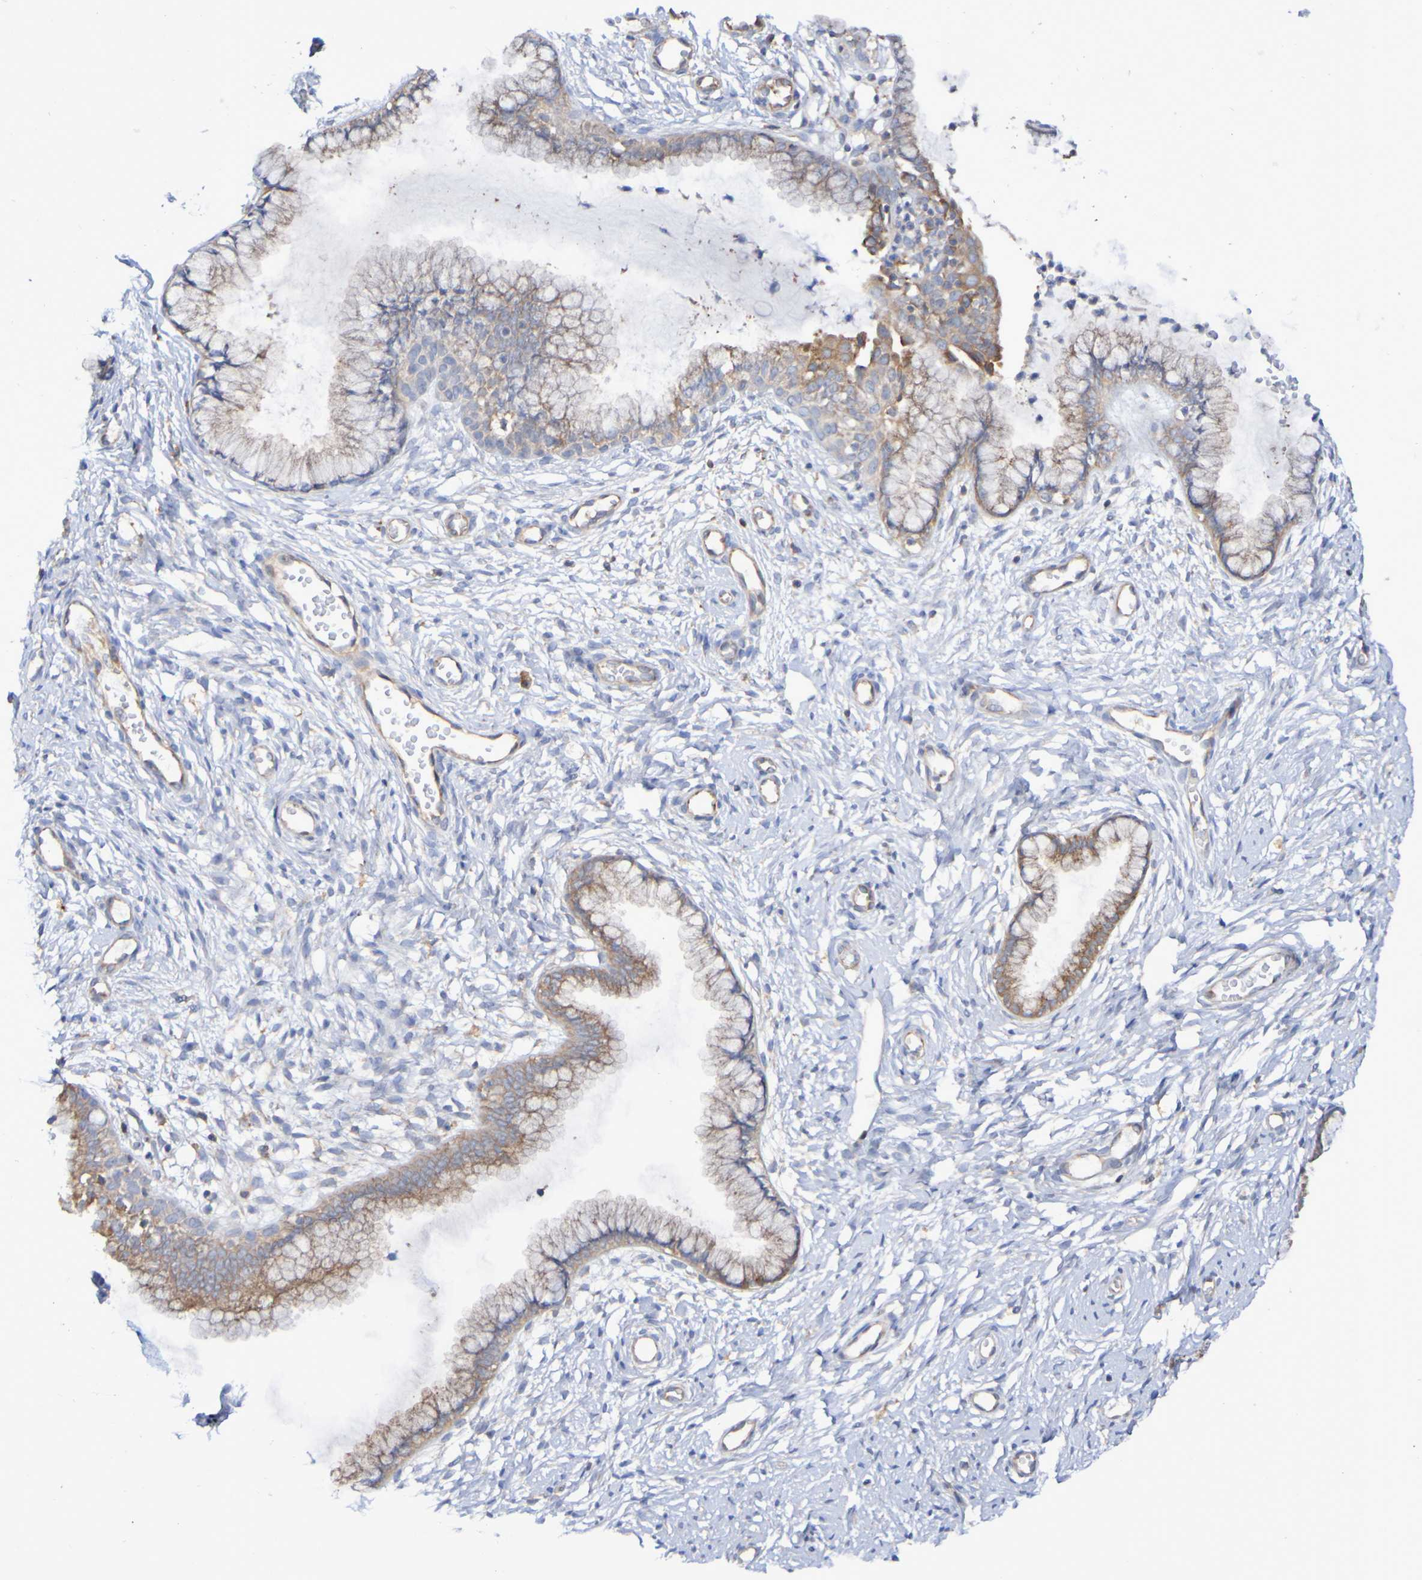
{"staining": {"intensity": "moderate", "quantity": "25%-75%", "location": "cytoplasmic/membranous"}, "tissue": "cervix", "cell_type": "Glandular cells", "image_type": "normal", "snomed": [{"axis": "morphology", "description": "Normal tissue, NOS"}, {"axis": "topography", "description": "Cervix"}], "caption": "Normal cervix was stained to show a protein in brown. There is medium levels of moderate cytoplasmic/membranous expression in approximately 25%-75% of glandular cells. (DAB (3,3'-diaminobenzidine) IHC with brightfield microscopy, high magnification).", "gene": "SYNJ1", "patient": {"sex": "female", "age": 65}}